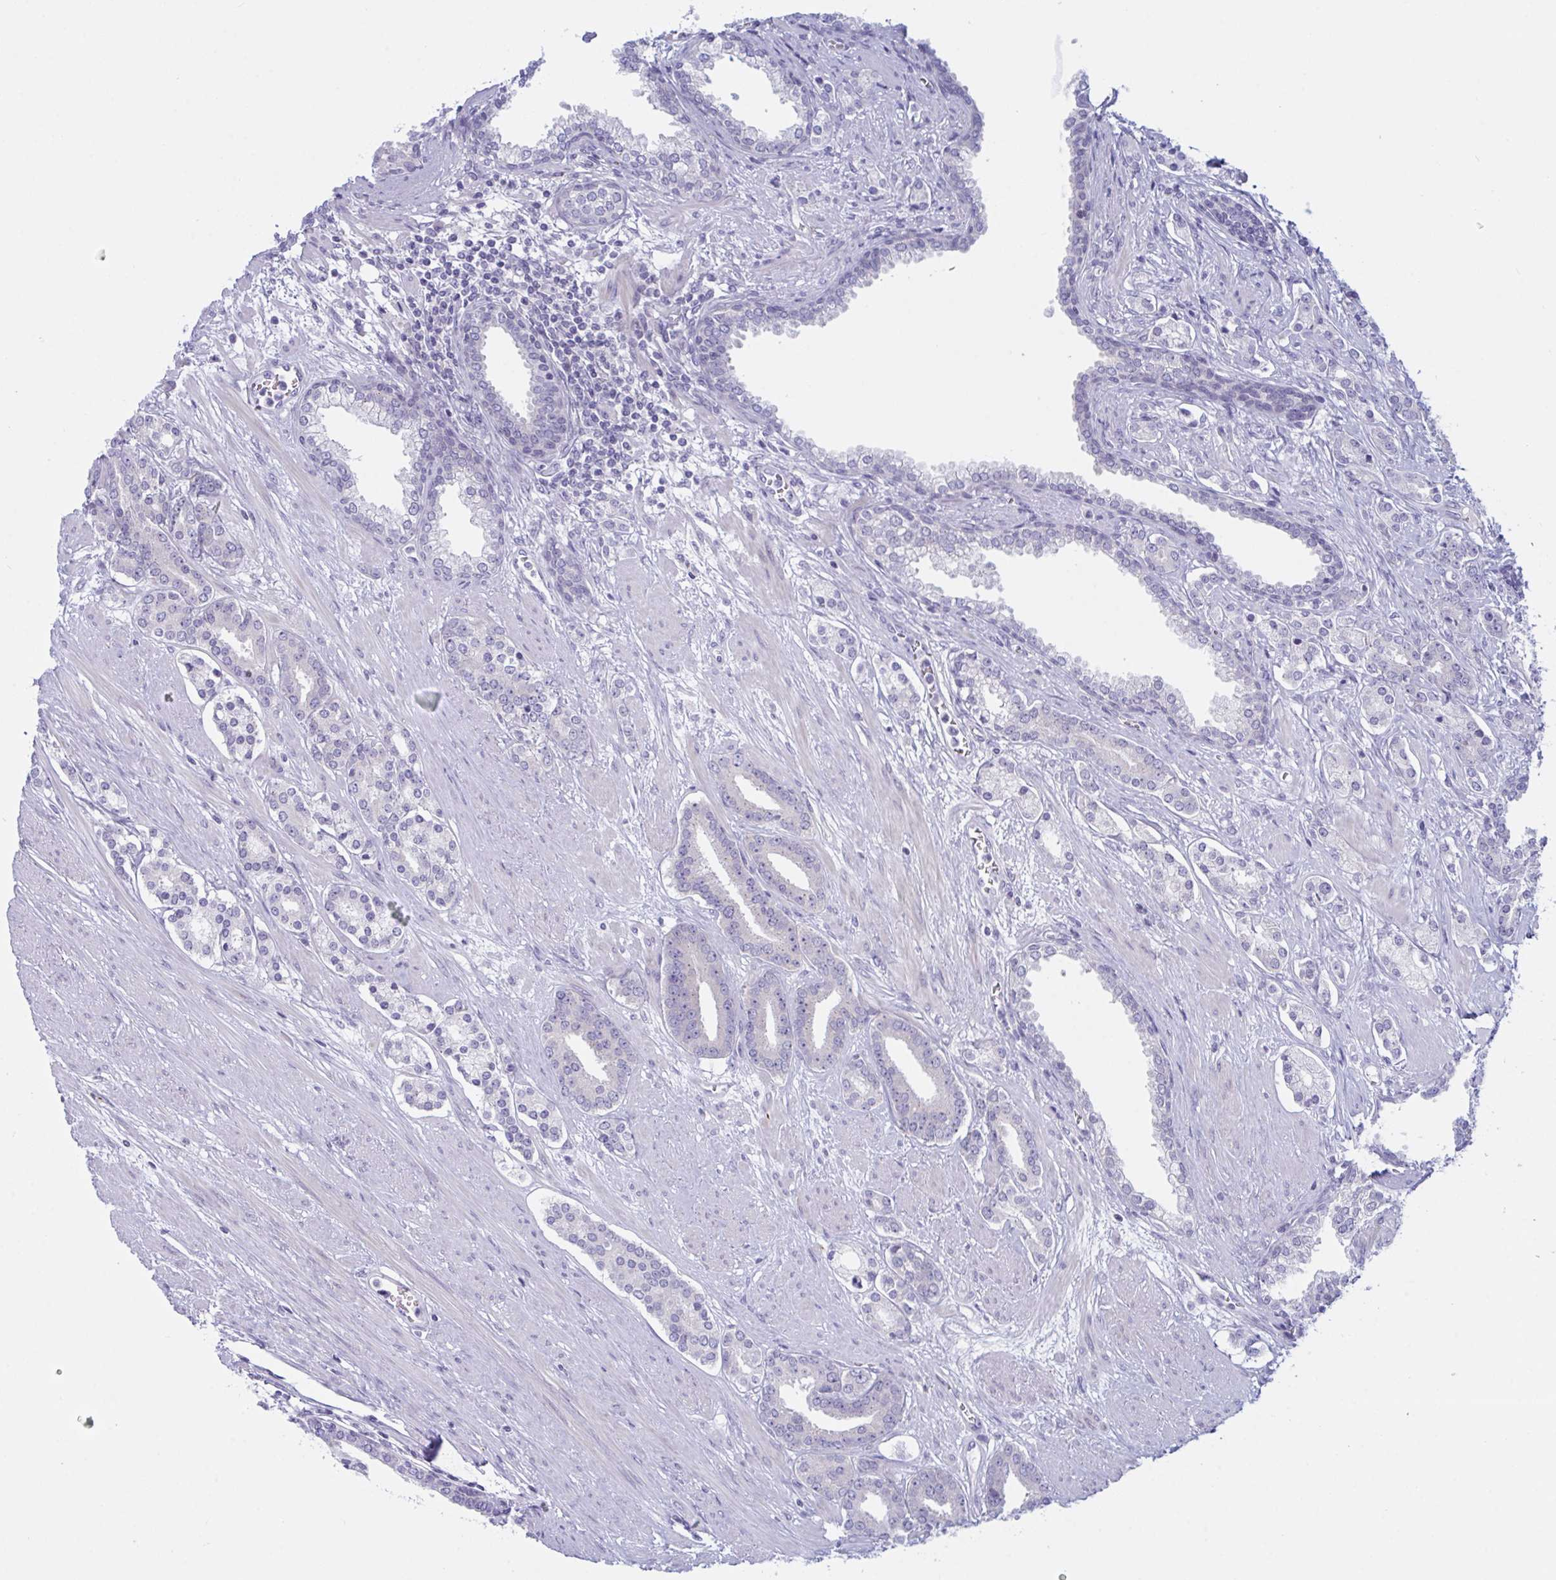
{"staining": {"intensity": "negative", "quantity": "none", "location": "none"}, "tissue": "prostate cancer", "cell_type": "Tumor cells", "image_type": "cancer", "snomed": [{"axis": "morphology", "description": "Adenocarcinoma, High grade"}, {"axis": "topography", "description": "Prostate"}], "caption": "An image of prostate cancer (adenocarcinoma (high-grade)) stained for a protein reveals no brown staining in tumor cells.", "gene": "NAA30", "patient": {"sex": "male", "age": 60}}